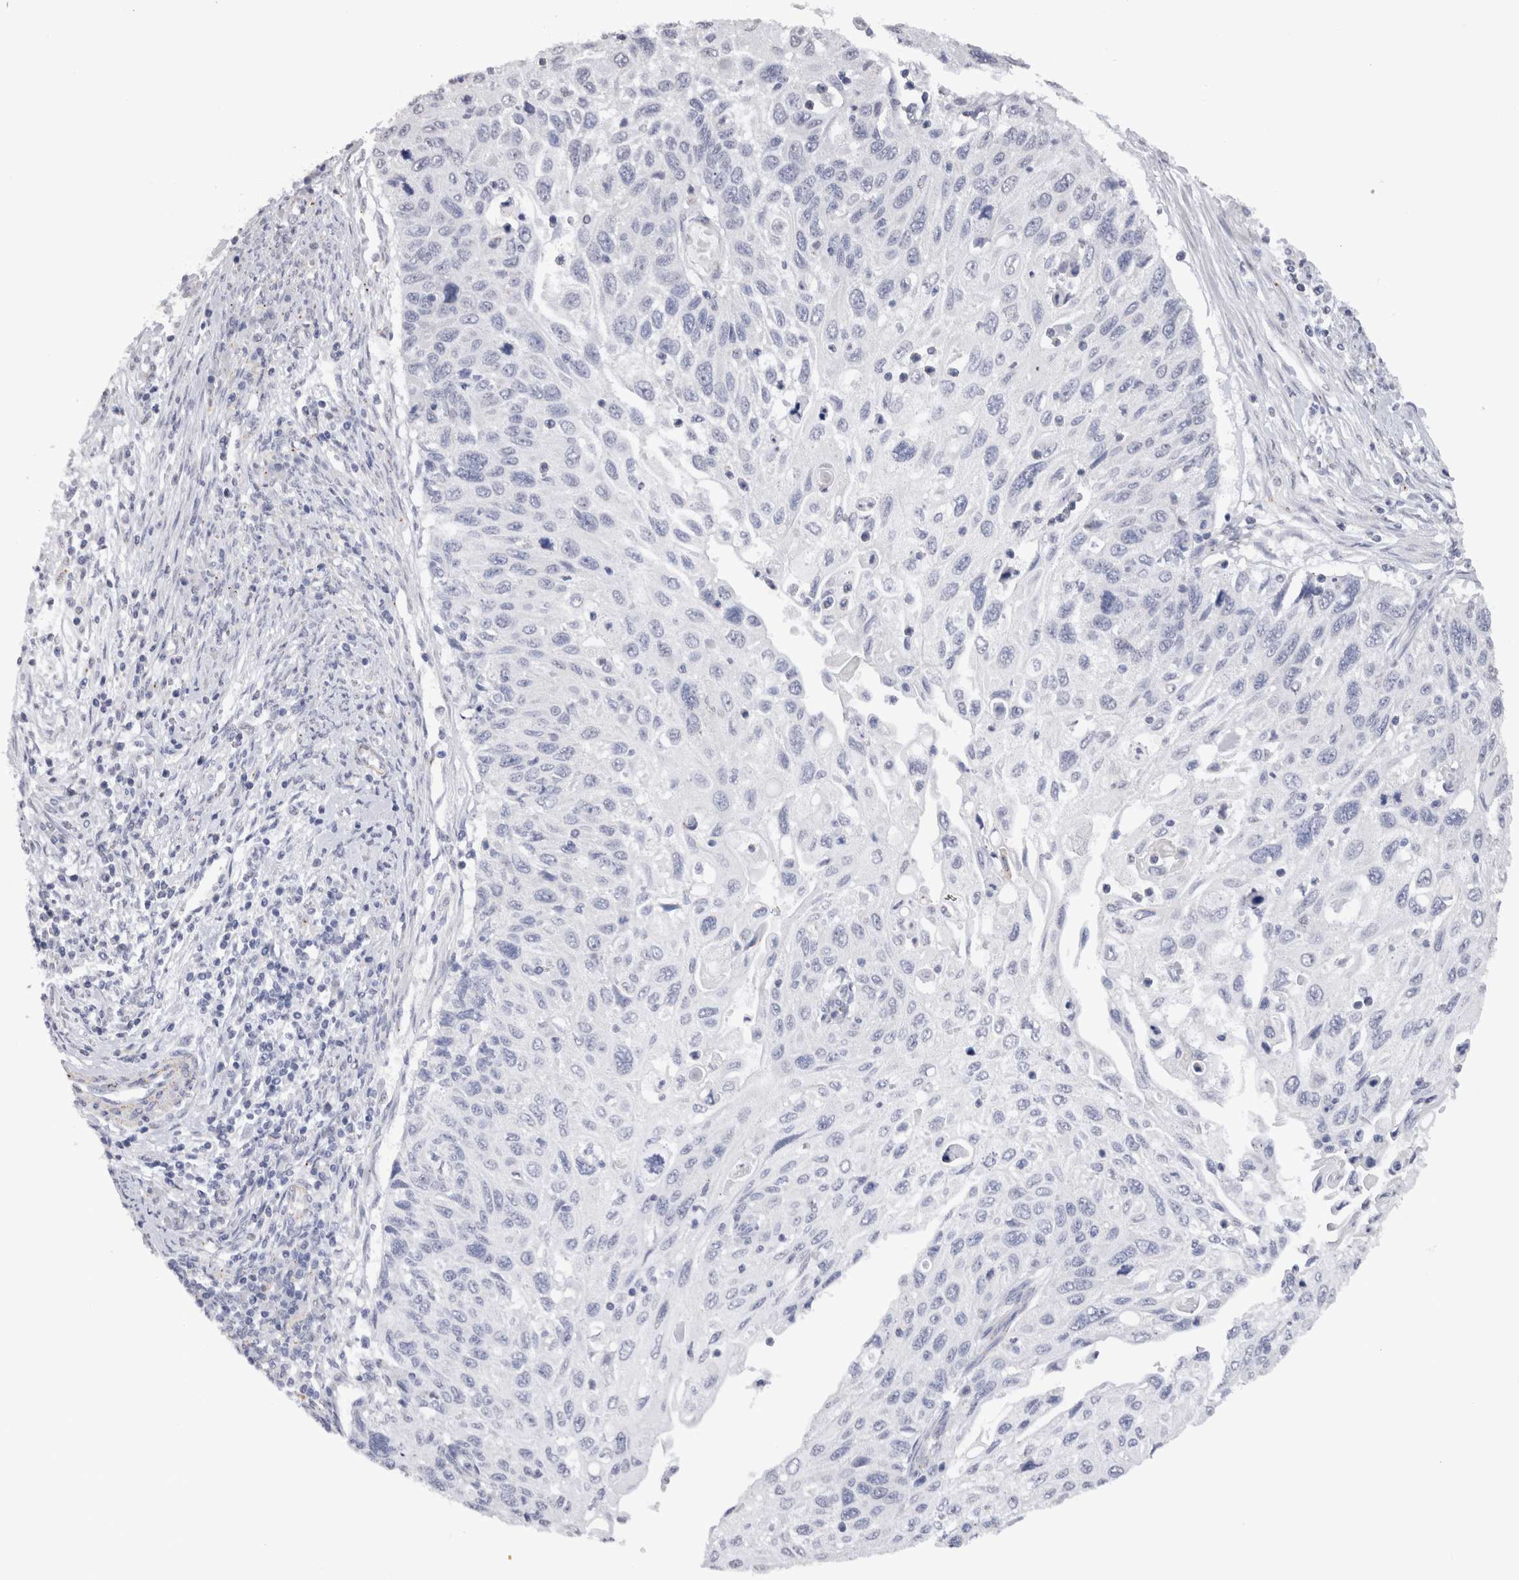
{"staining": {"intensity": "negative", "quantity": "none", "location": "none"}, "tissue": "cervical cancer", "cell_type": "Tumor cells", "image_type": "cancer", "snomed": [{"axis": "morphology", "description": "Squamous cell carcinoma, NOS"}, {"axis": "topography", "description": "Cervix"}], "caption": "Tumor cells show no significant protein staining in cervical cancer (squamous cell carcinoma).", "gene": "CDH6", "patient": {"sex": "female", "age": 70}}